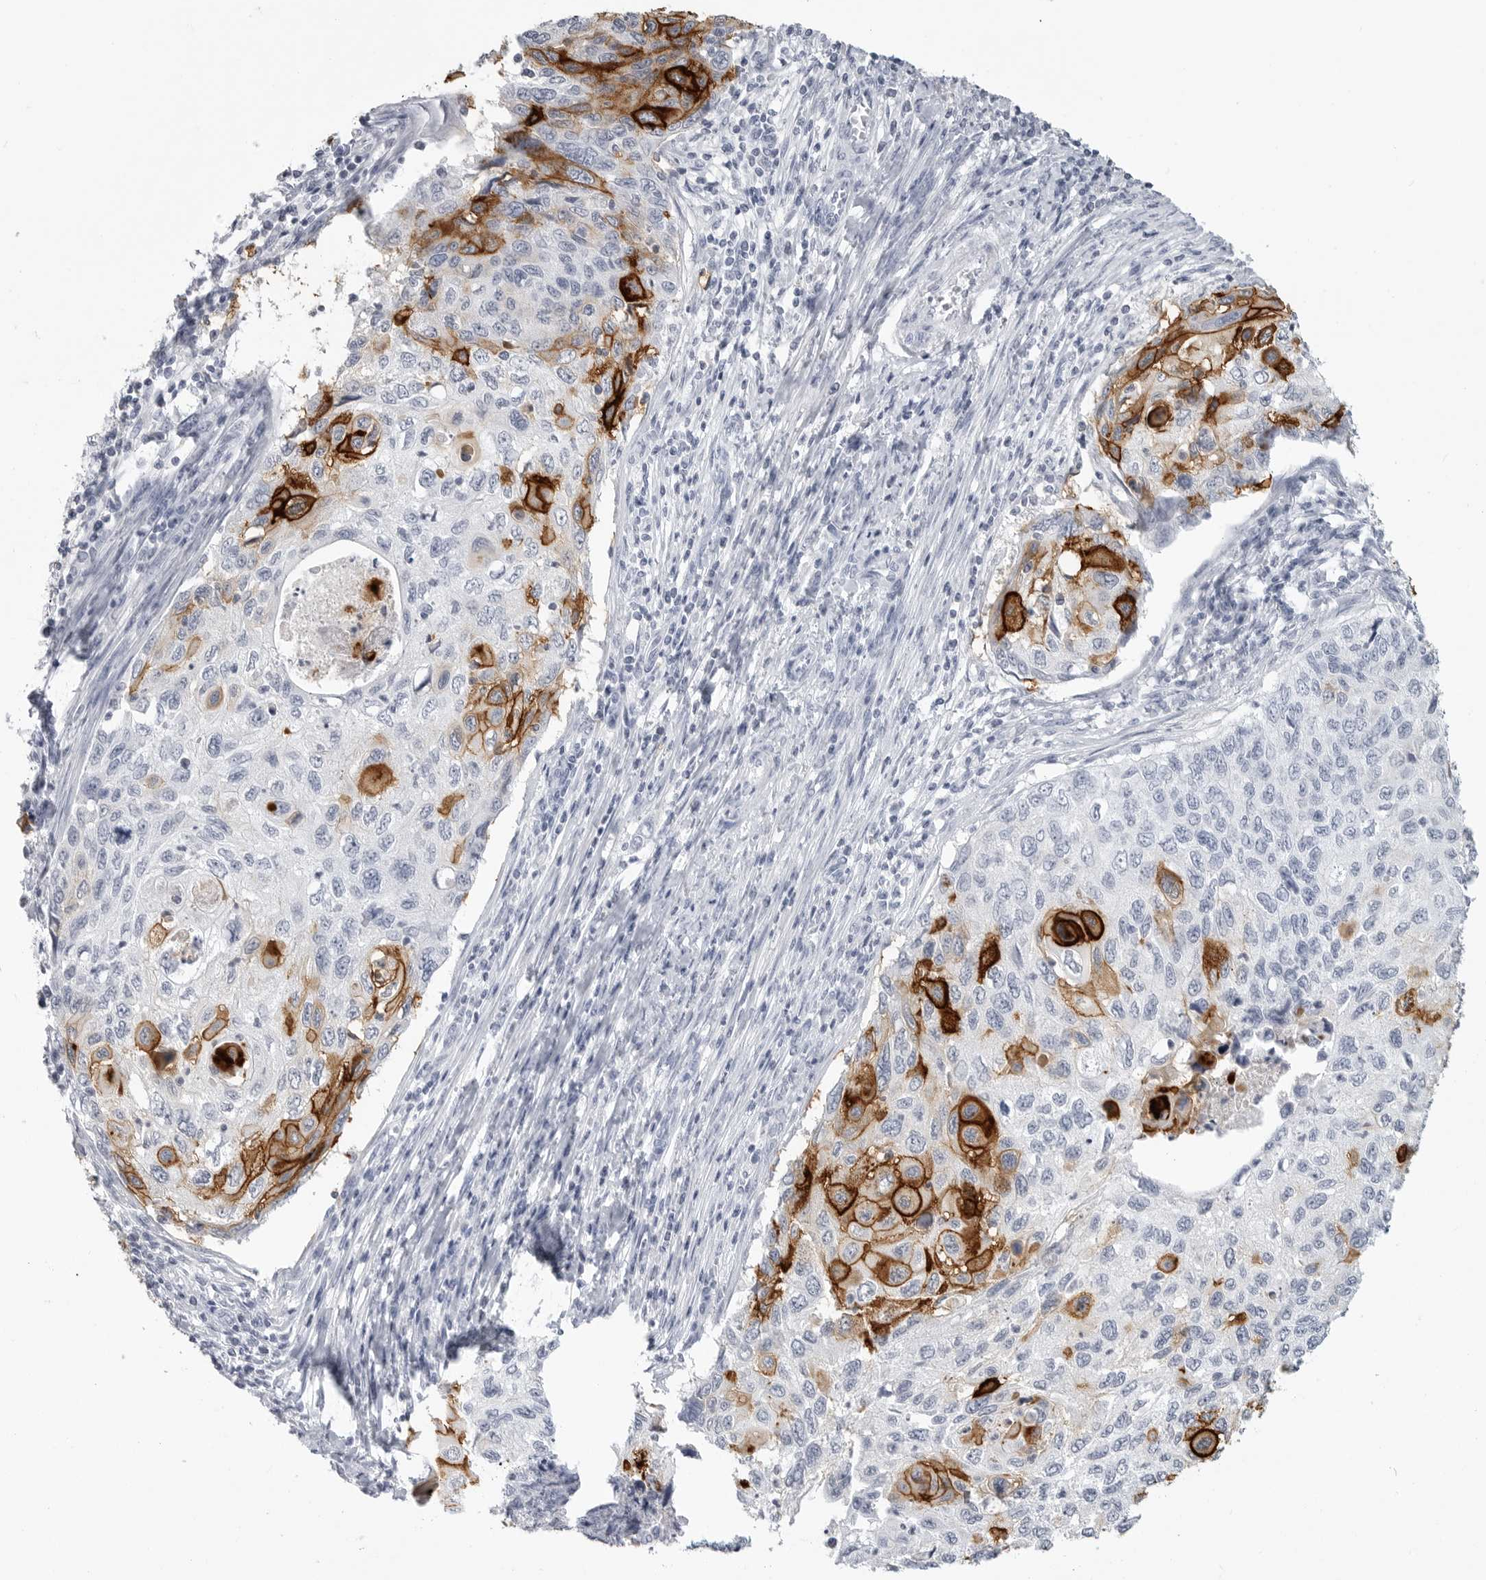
{"staining": {"intensity": "strong", "quantity": "<25%", "location": "cytoplasmic/membranous"}, "tissue": "cervical cancer", "cell_type": "Tumor cells", "image_type": "cancer", "snomed": [{"axis": "morphology", "description": "Squamous cell carcinoma, NOS"}, {"axis": "topography", "description": "Cervix"}], "caption": "Immunohistochemistry (IHC) (DAB (3,3'-diaminobenzidine)) staining of human squamous cell carcinoma (cervical) displays strong cytoplasmic/membranous protein positivity in approximately <25% of tumor cells.", "gene": "LY6D", "patient": {"sex": "female", "age": 70}}